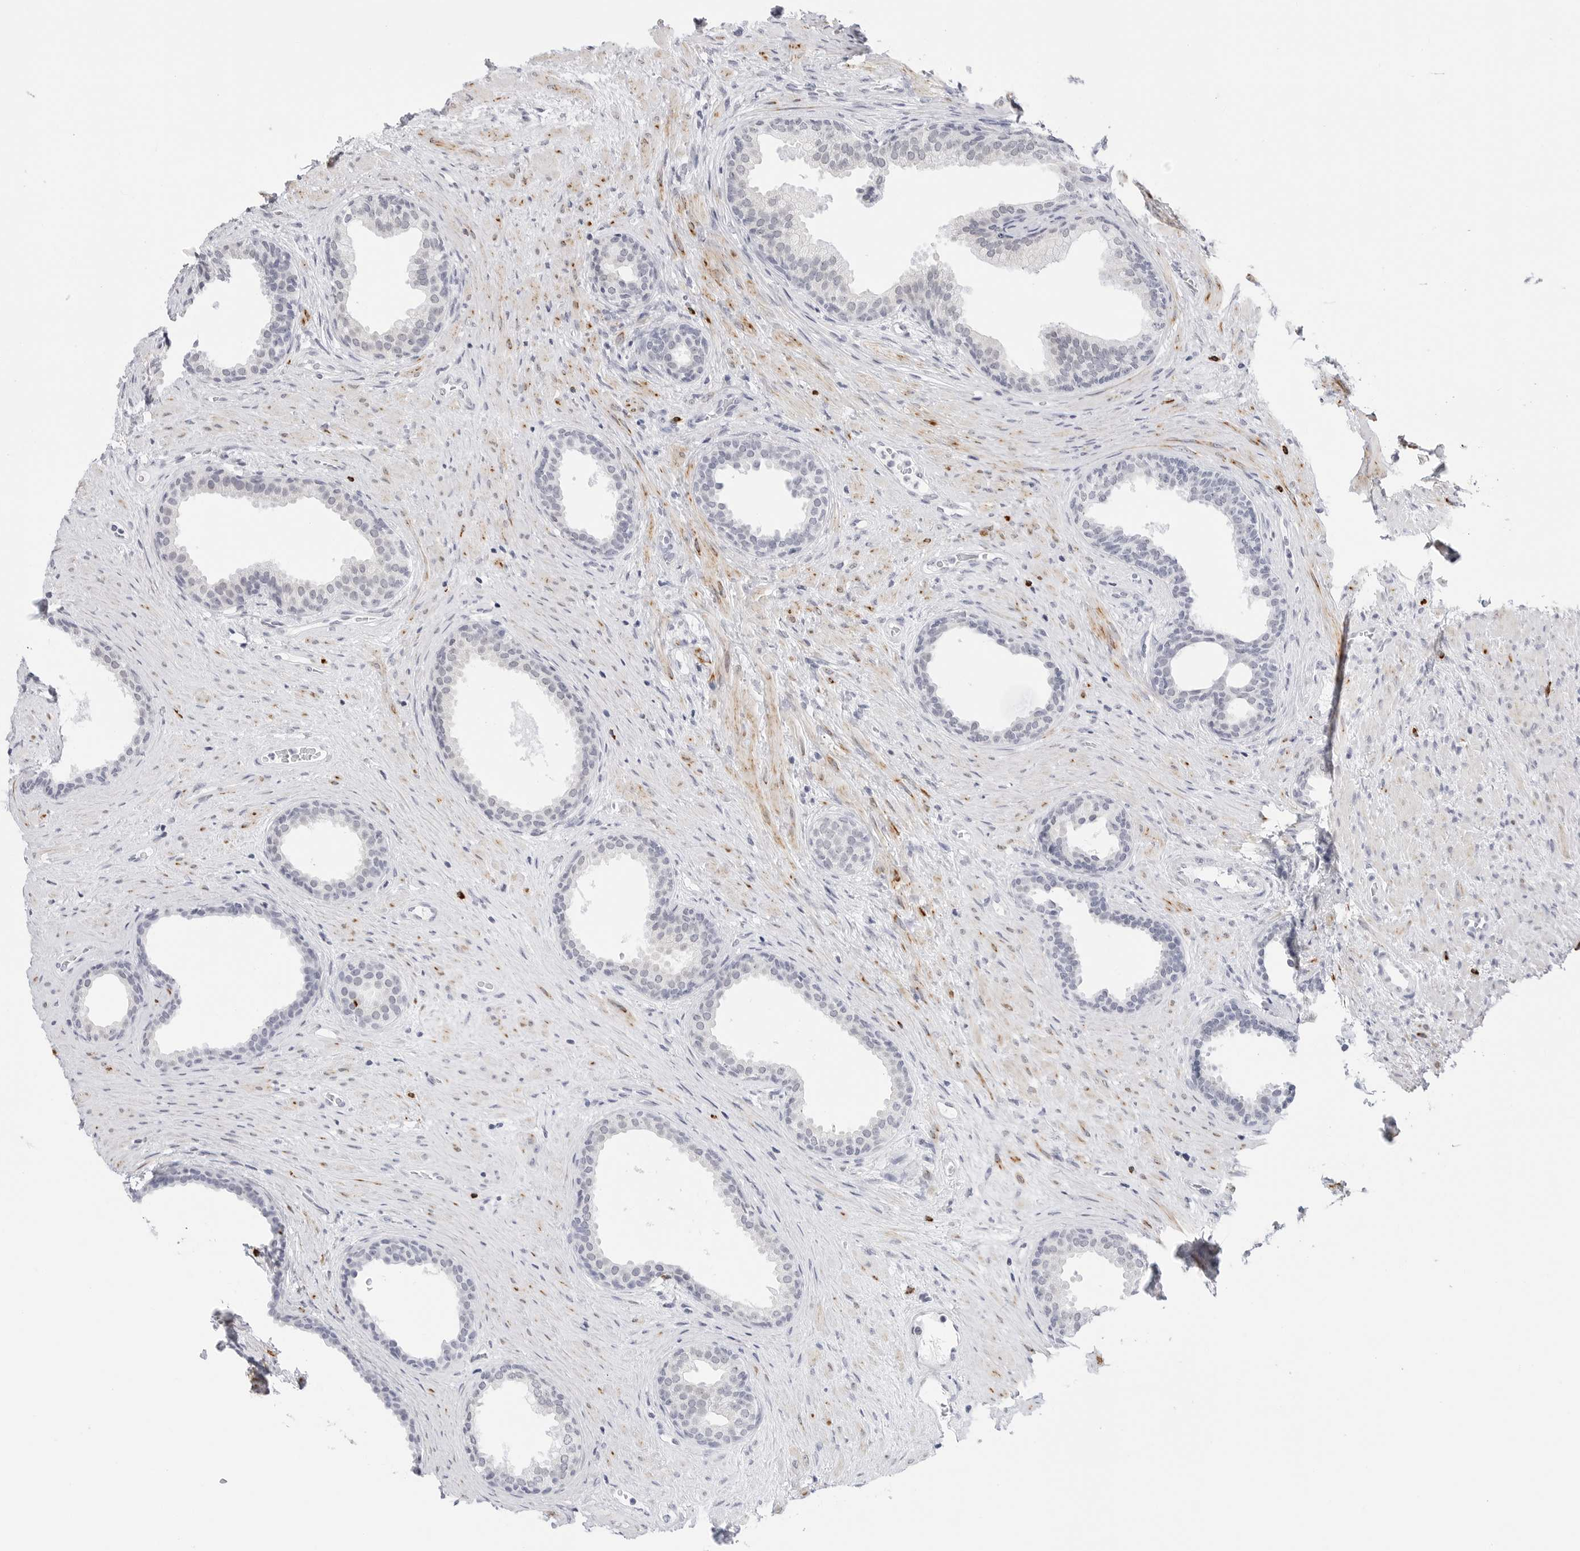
{"staining": {"intensity": "negative", "quantity": "none", "location": "none"}, "tissue": "prostate", "cell_type": "Glandular cells", "image_type": "normal", "snomed": [{"axis": "morphology", "description": "Normal tissue, NOS"}, {"axis": "topography", "description": "Prostate"}], "caption": "The image demonstrates no significant staining in glandular cells of prostate.", "gene": "HSPB7", "patient": {"sex": "male", "age": 76}}